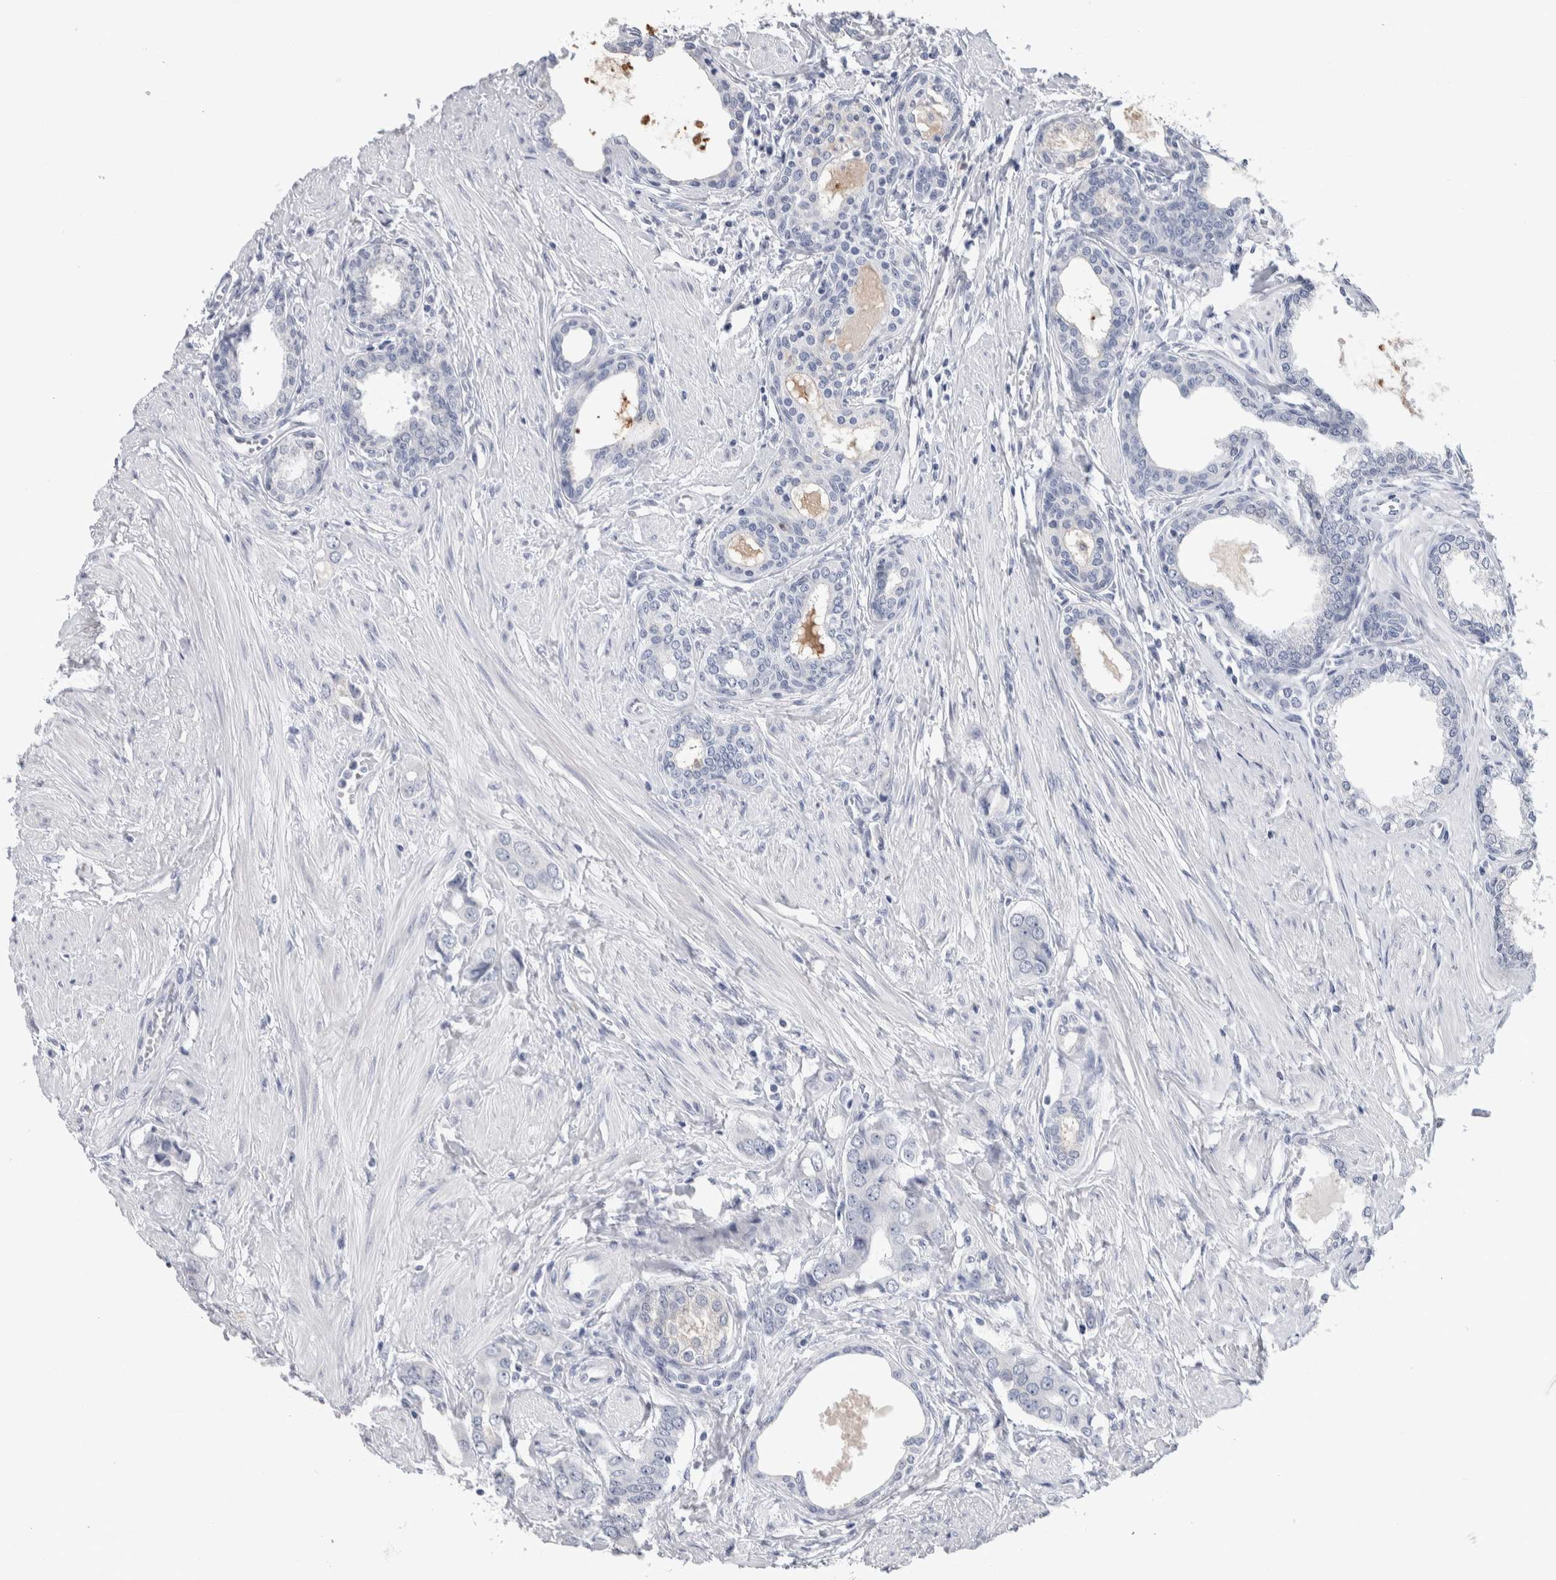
{"staining": {"intensity": "negative", "quantity": "none", "location": "none"}, "tissue": "prostate cancer", "cell_type": "Tumor cells", "image_type": "cancer", "snomed": [{"axis": "morphology", "description": "Adenocarcinoma, High grade"}, {"axis": "topography", "description": "Prostate"}], "caption": "This is an IHC image of human prostate cancer (adenocarcinoma (high-grade)). There is no expression in tumor cells.", "gene": "TMEM102", "patient": {"sex": "male", "age": 52}}